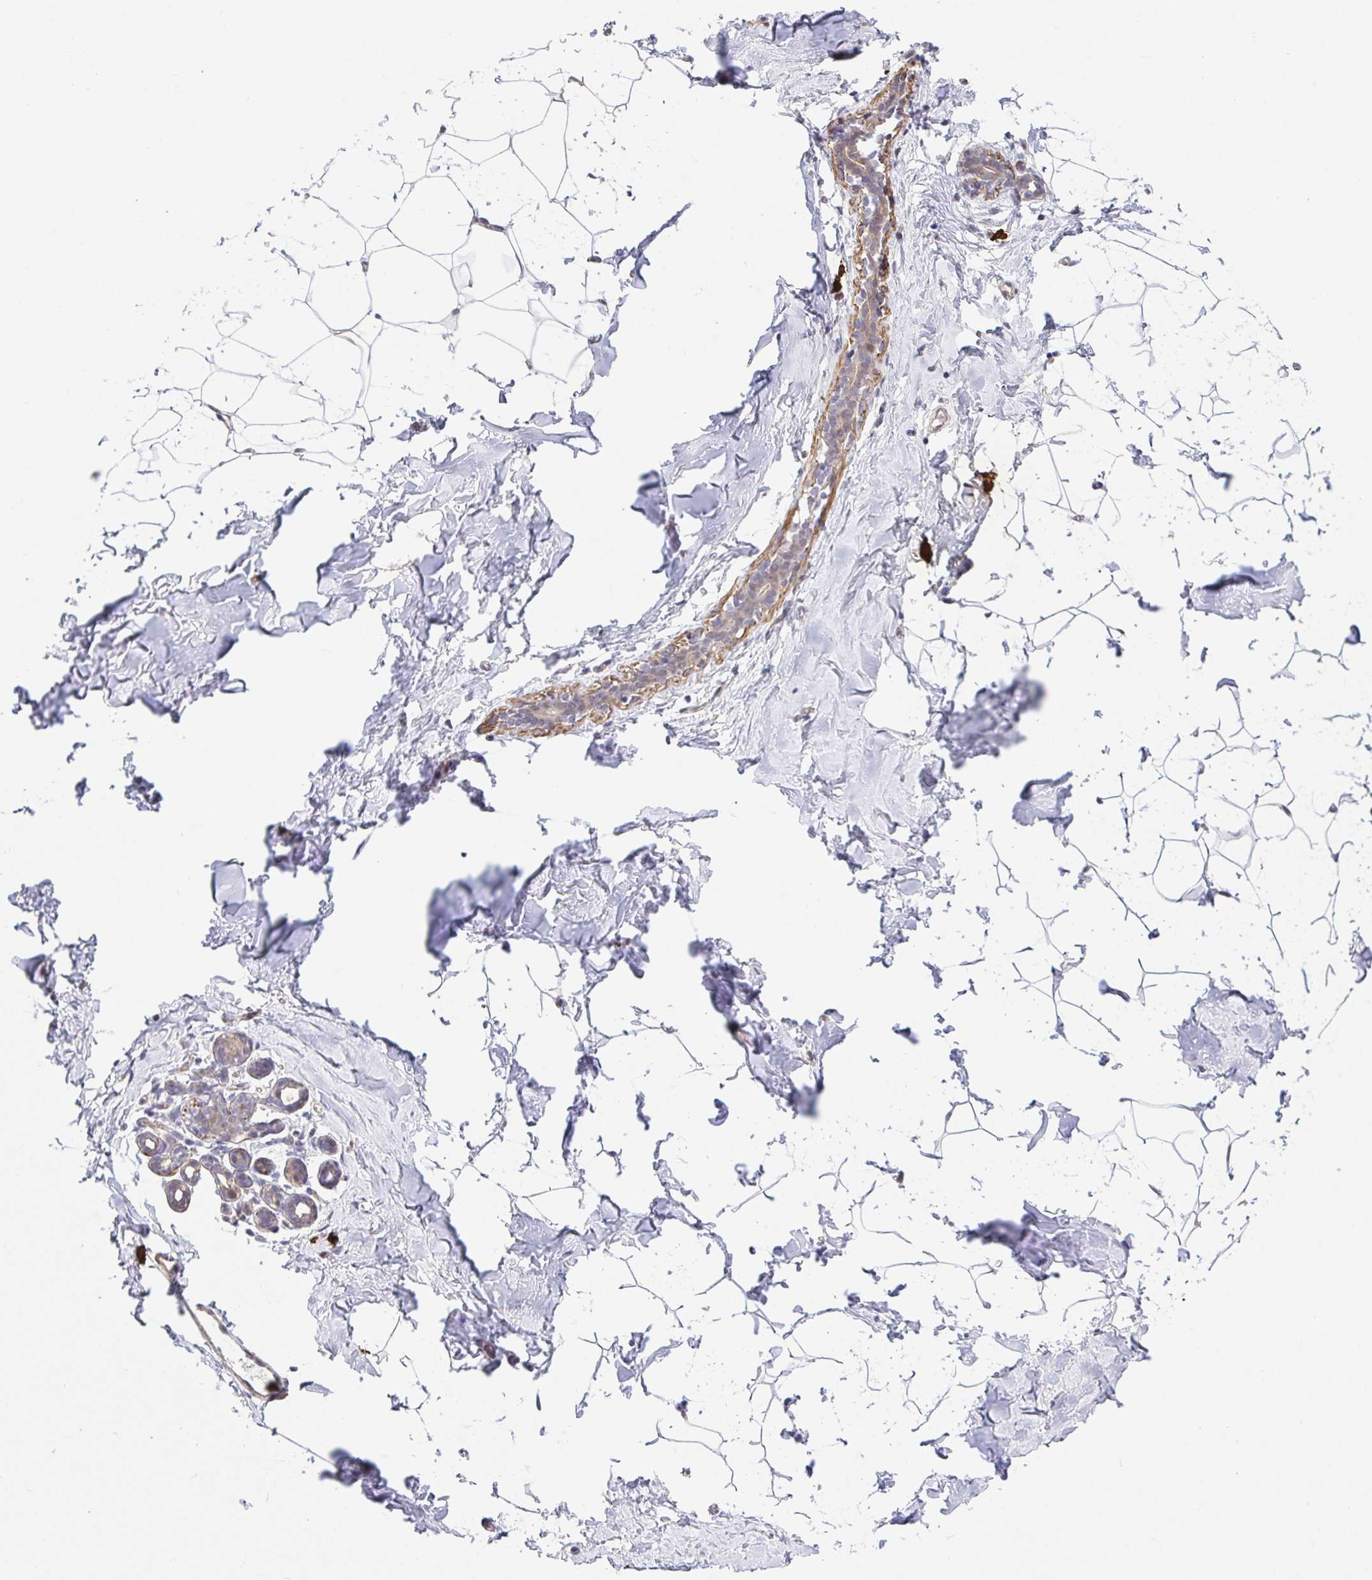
{"staining": {"intensity": "negative", "quantity": "none", "location": "none"}, "tissue": "breast", "cell_type": "Adipocytes", "image_type": "normal", "snomed": [{"axis": "morphology", "description": "Normal tissue, NOS"}, {"axis": "topography", "description": "Breast"}], "caption": "A photomicrograph of breast stained for a protein demonstrates no brown staining in adipocytes.", "gene": "PREPL", "patient": {"sex": "female", "age": 32}}